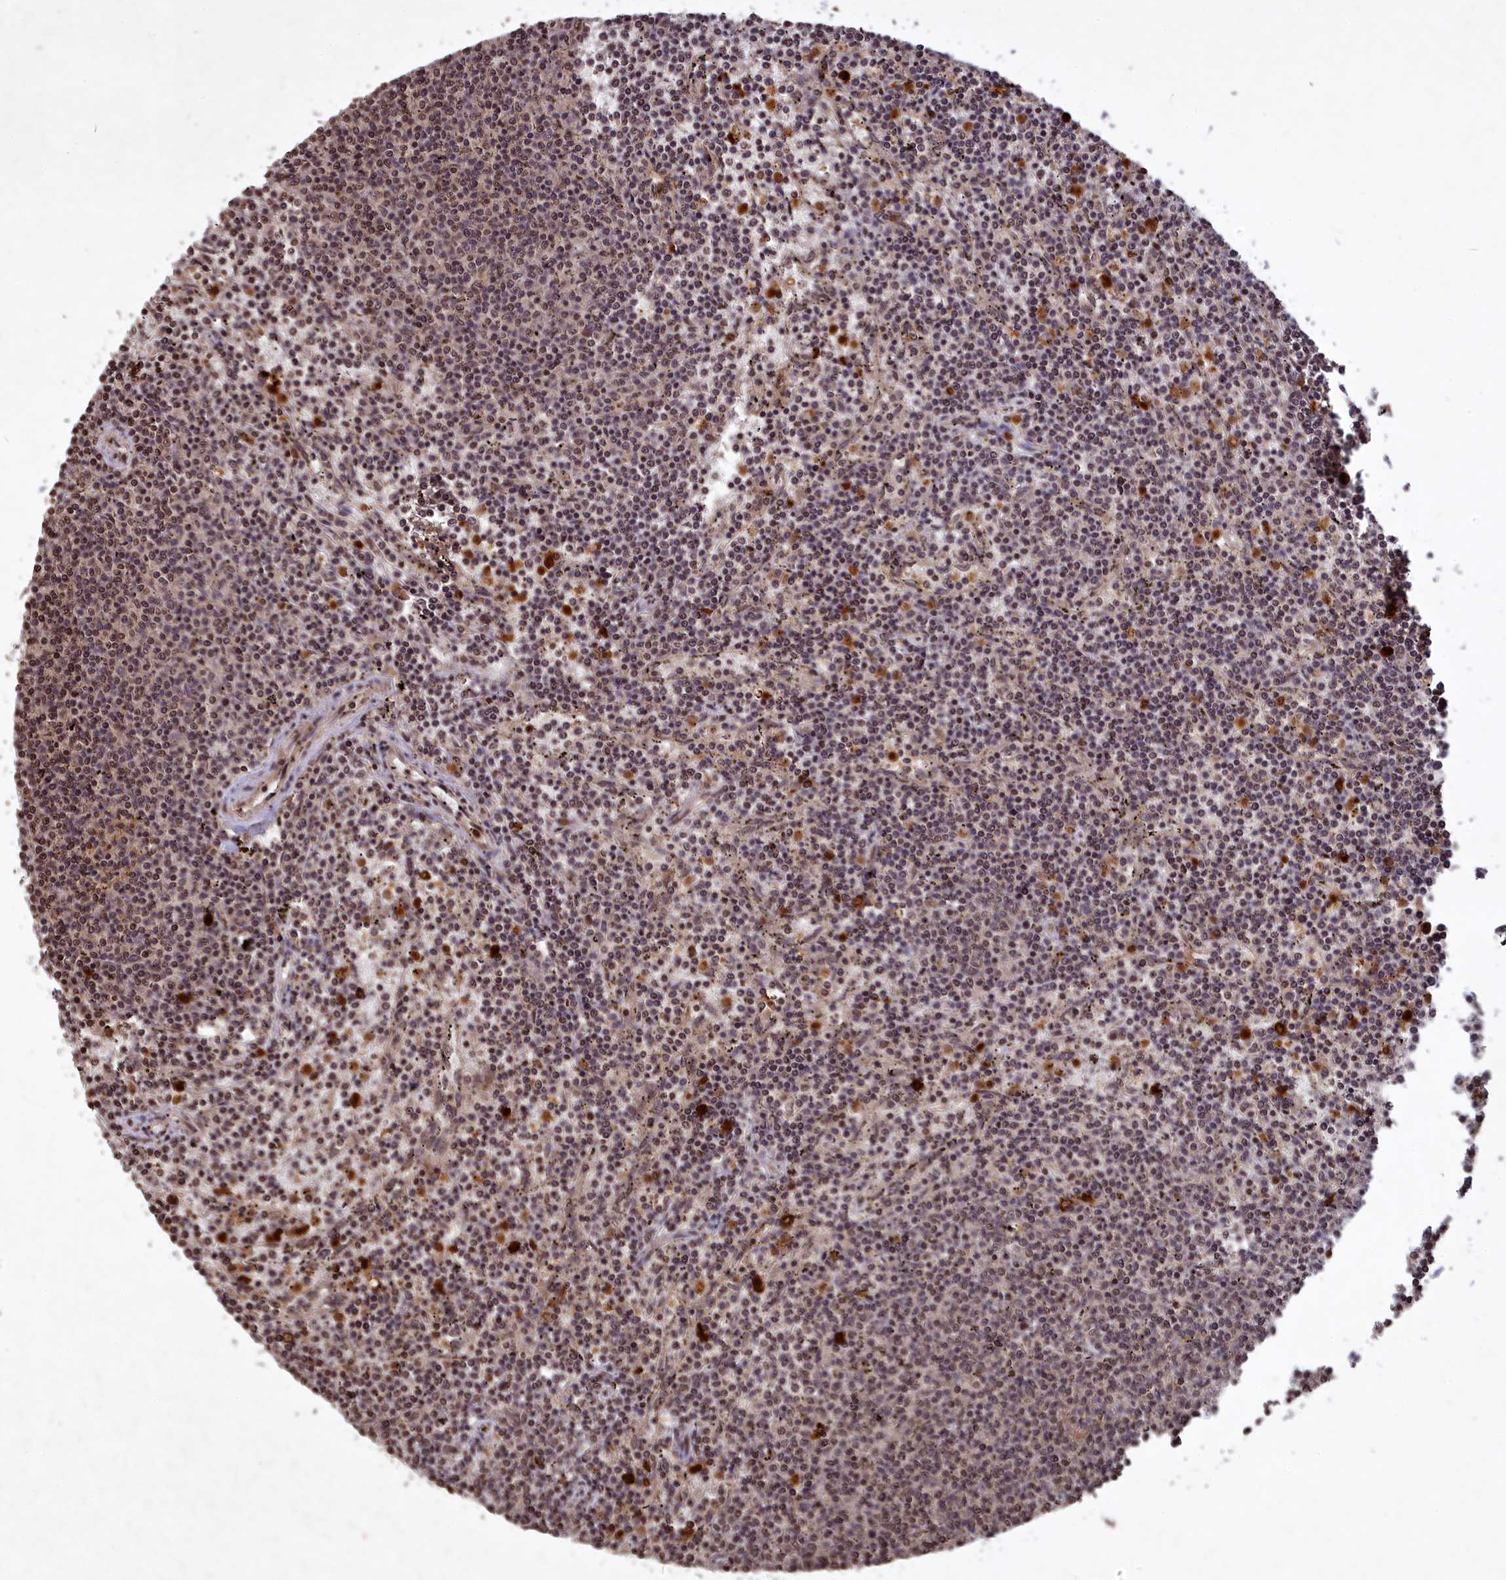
{"staining": {"intensity": "weak", "quantity": "25%-75%", "location": "nuclear"}, "tissue": "lymphoma", "cell_type": "Tumor cells", "image_type": "cancer", "snomed": [{"axis": "morphology", "description": "Malignant lymphoma, non-Hodgkin's type, Low grade"}, {"axis": "topography", "description": "Spleen"}], "caption": "This is an image of immunohistochemistry (IHC) staining of lymphoma, which shows weak positivity in the nuclear of tumor cells.", "gene": "SRMS", "patient": {"sex": "female", "age": 50}}